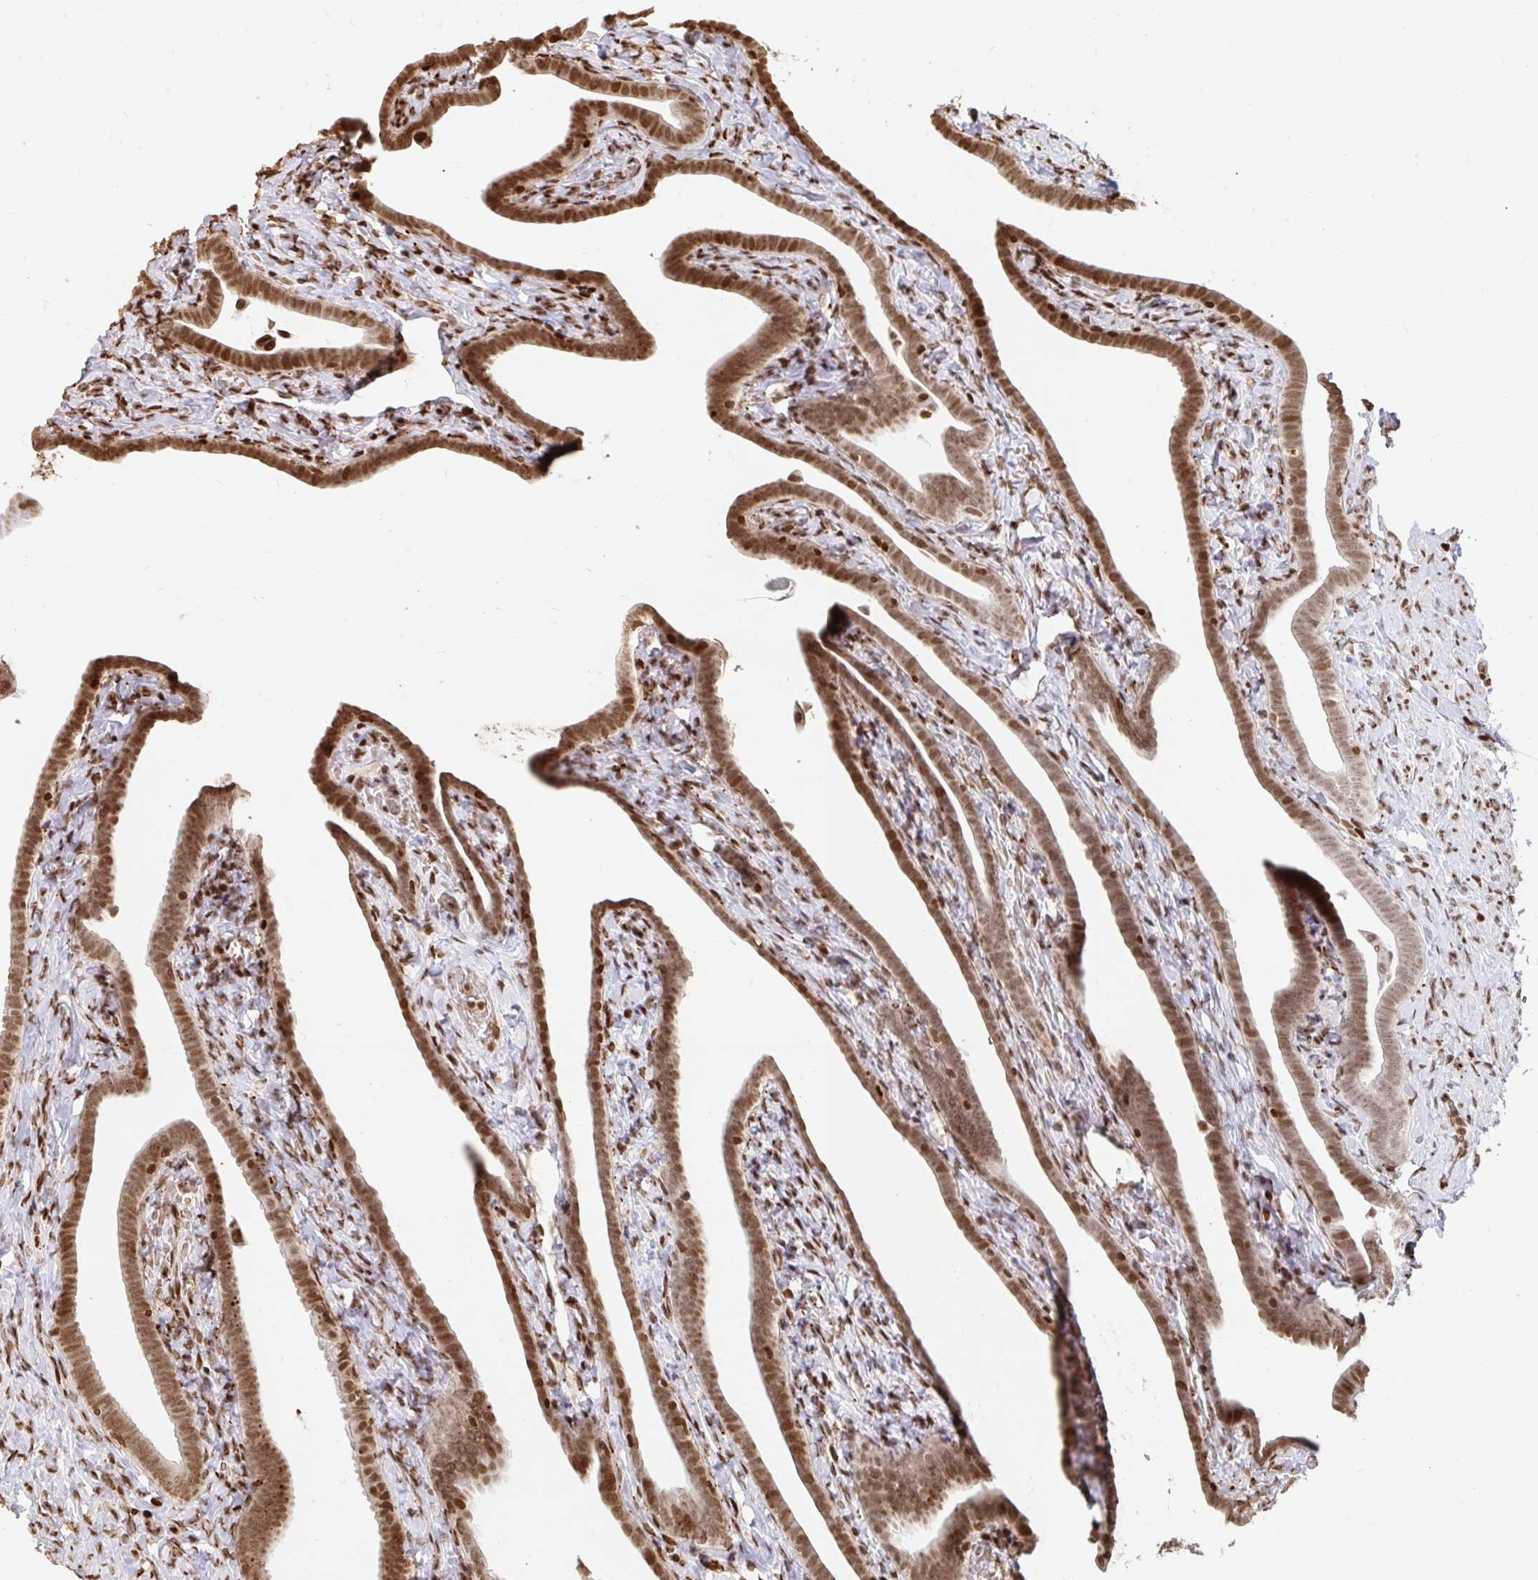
{"staining": {"intensity": "moderate", "quantity": ">75%", "location": "nuclear"}, "tissue": "fallopian tube", "cell_type": "Glandular cells", "image_type": "normal", "snomed": [{"axis": "morphology", "description": "Normal tissue, NOS"}, {"axis": "topography", "description": "Fallopian tube"}], "caption": "Immunohistochemistry (IHC) of normal human fallopian tube exhibits medium levels of moderate nuclear staining in approximately >75% of glandular cells.", "gene": "H2BC5", "patient": {"sex": "female", "age": 69}}